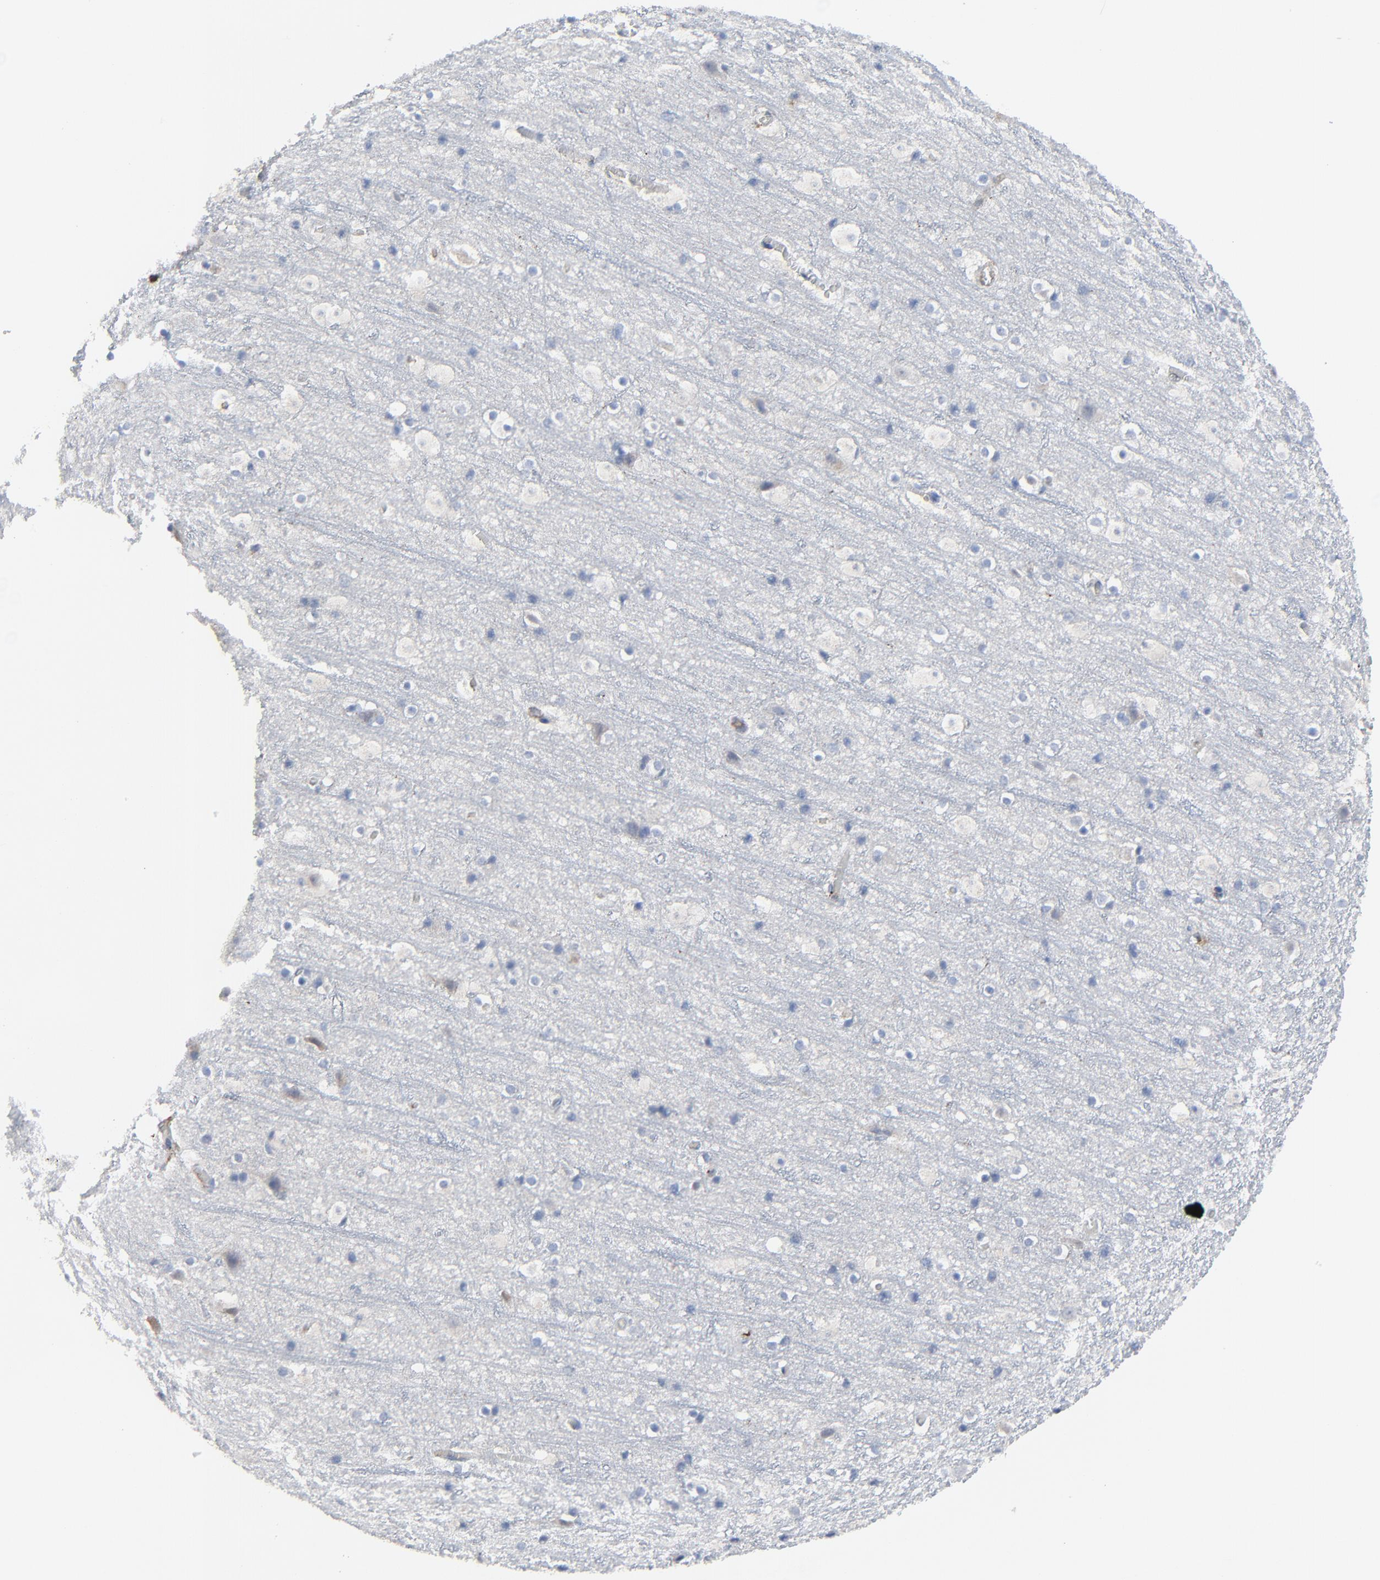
{"staining": {"intensity": "negative", "quantity": "none", "location": "none"}, "tissue": "cerebral cortex", "cell_type": "Endothelial cells", "image_type": "normal", "snomed": [{"axis": "morphology", "description": "Normal tissue, NOS"}, {"axis": "topography", "description": "Cerebral cortex"}], "caption": "Immunohistochemistry (IHC) of normal cerebral cortex exhibits no expression in endothelial cells.", "gene": "BIRC3", "patient": {"sex": "male", "age": 45}}